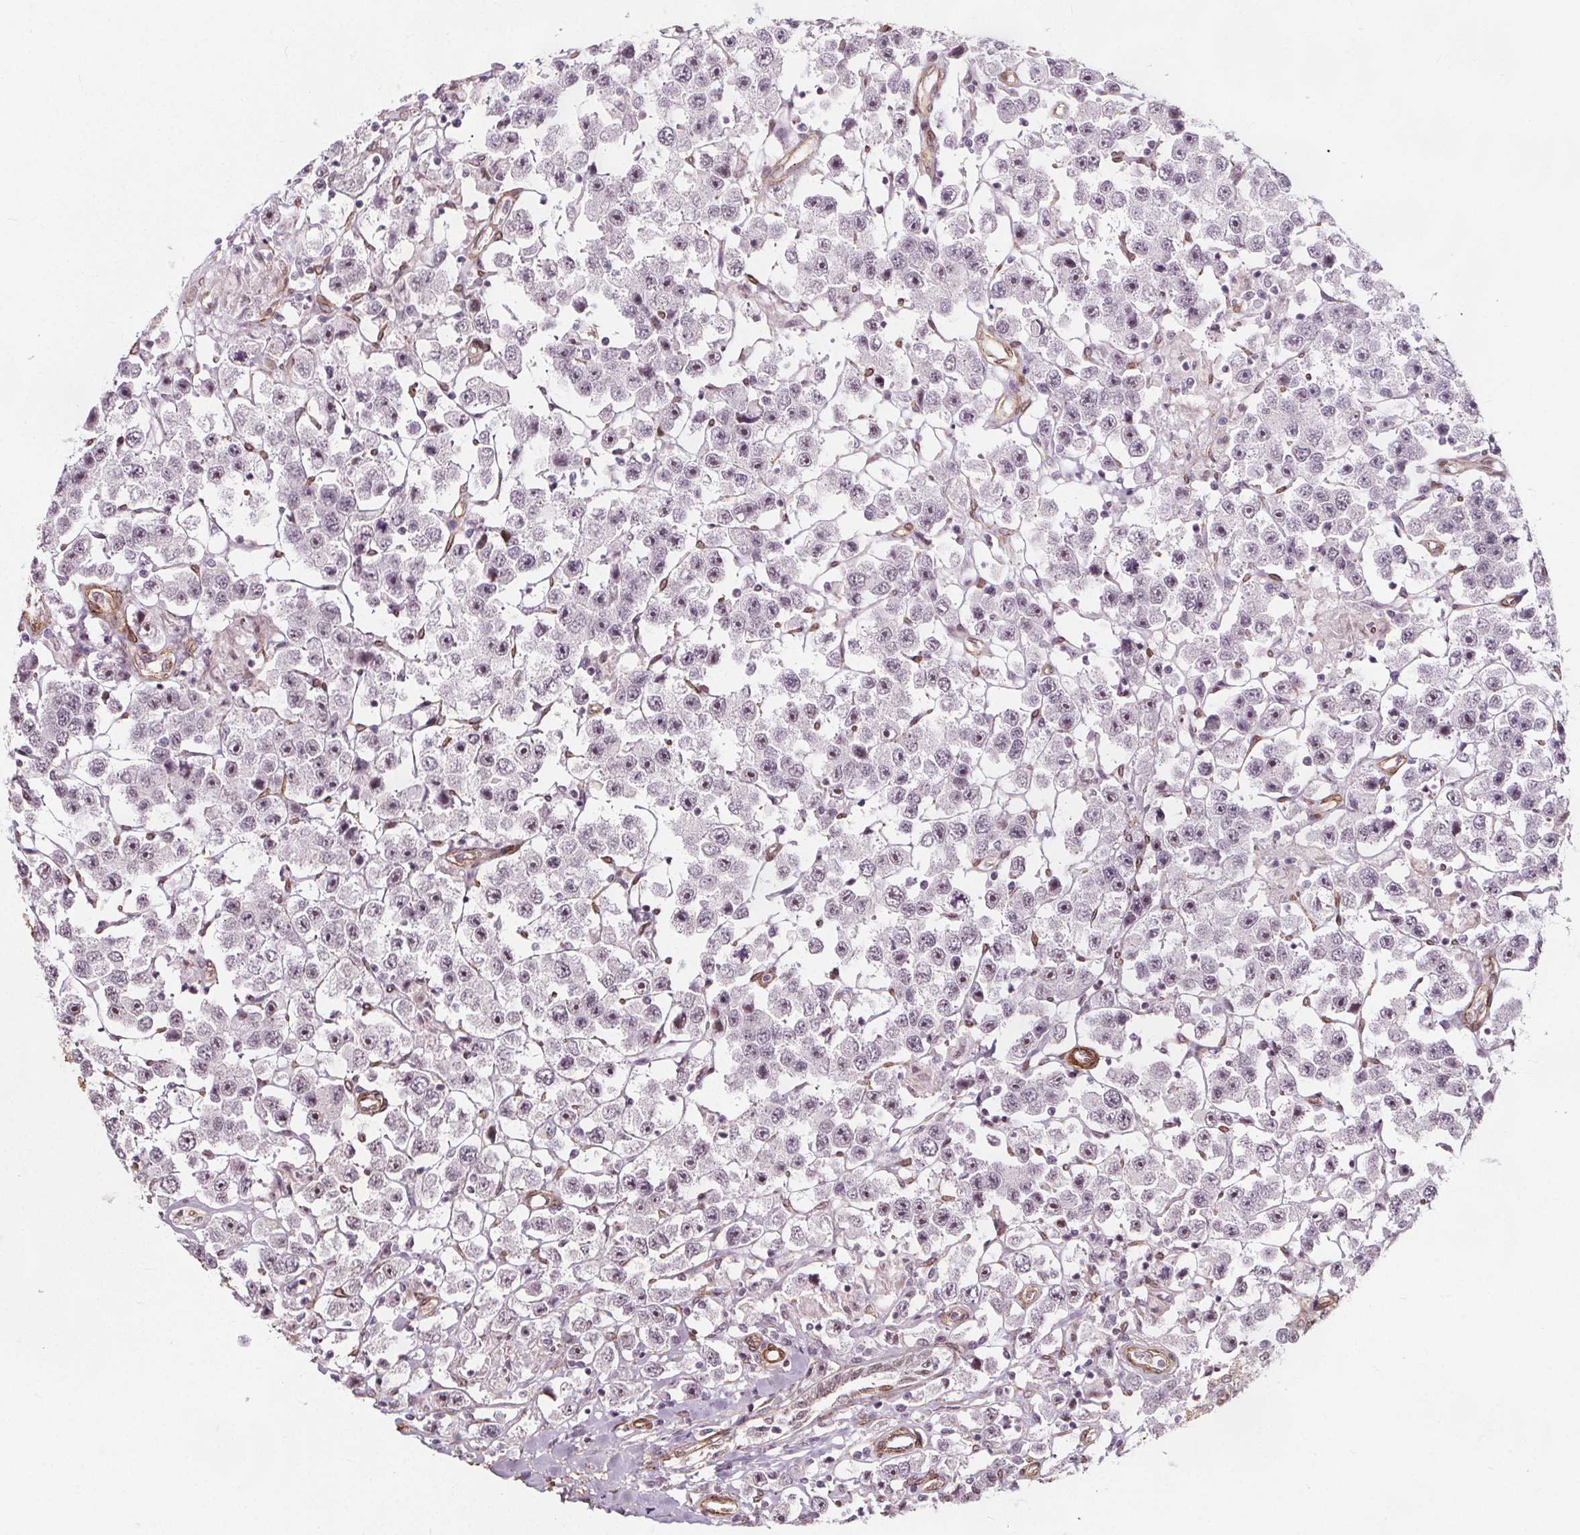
{"staining": {"intensity": "weak", "quantity": "25%-75%", "location": "nuclear"}, "tissue": "testis cancer", "cell_type": "Tumor cells", "image_type": "cancer", "snomed": [{"axis": "morphology", "description": "Seminoma, NOS"}, {"axis": "topography", "description": "Testis"}], "caption": "Brown immunohistochemical staining in seminoma (testis) displays weak nuclear staining in approximately 25%-75% of tumor cells. Immunohistochemistry (ihc) stains the protein in brown and the nuclei are stained blue.", "gene": "HAS1", "patient": {"sex": "male", "age": 45}}